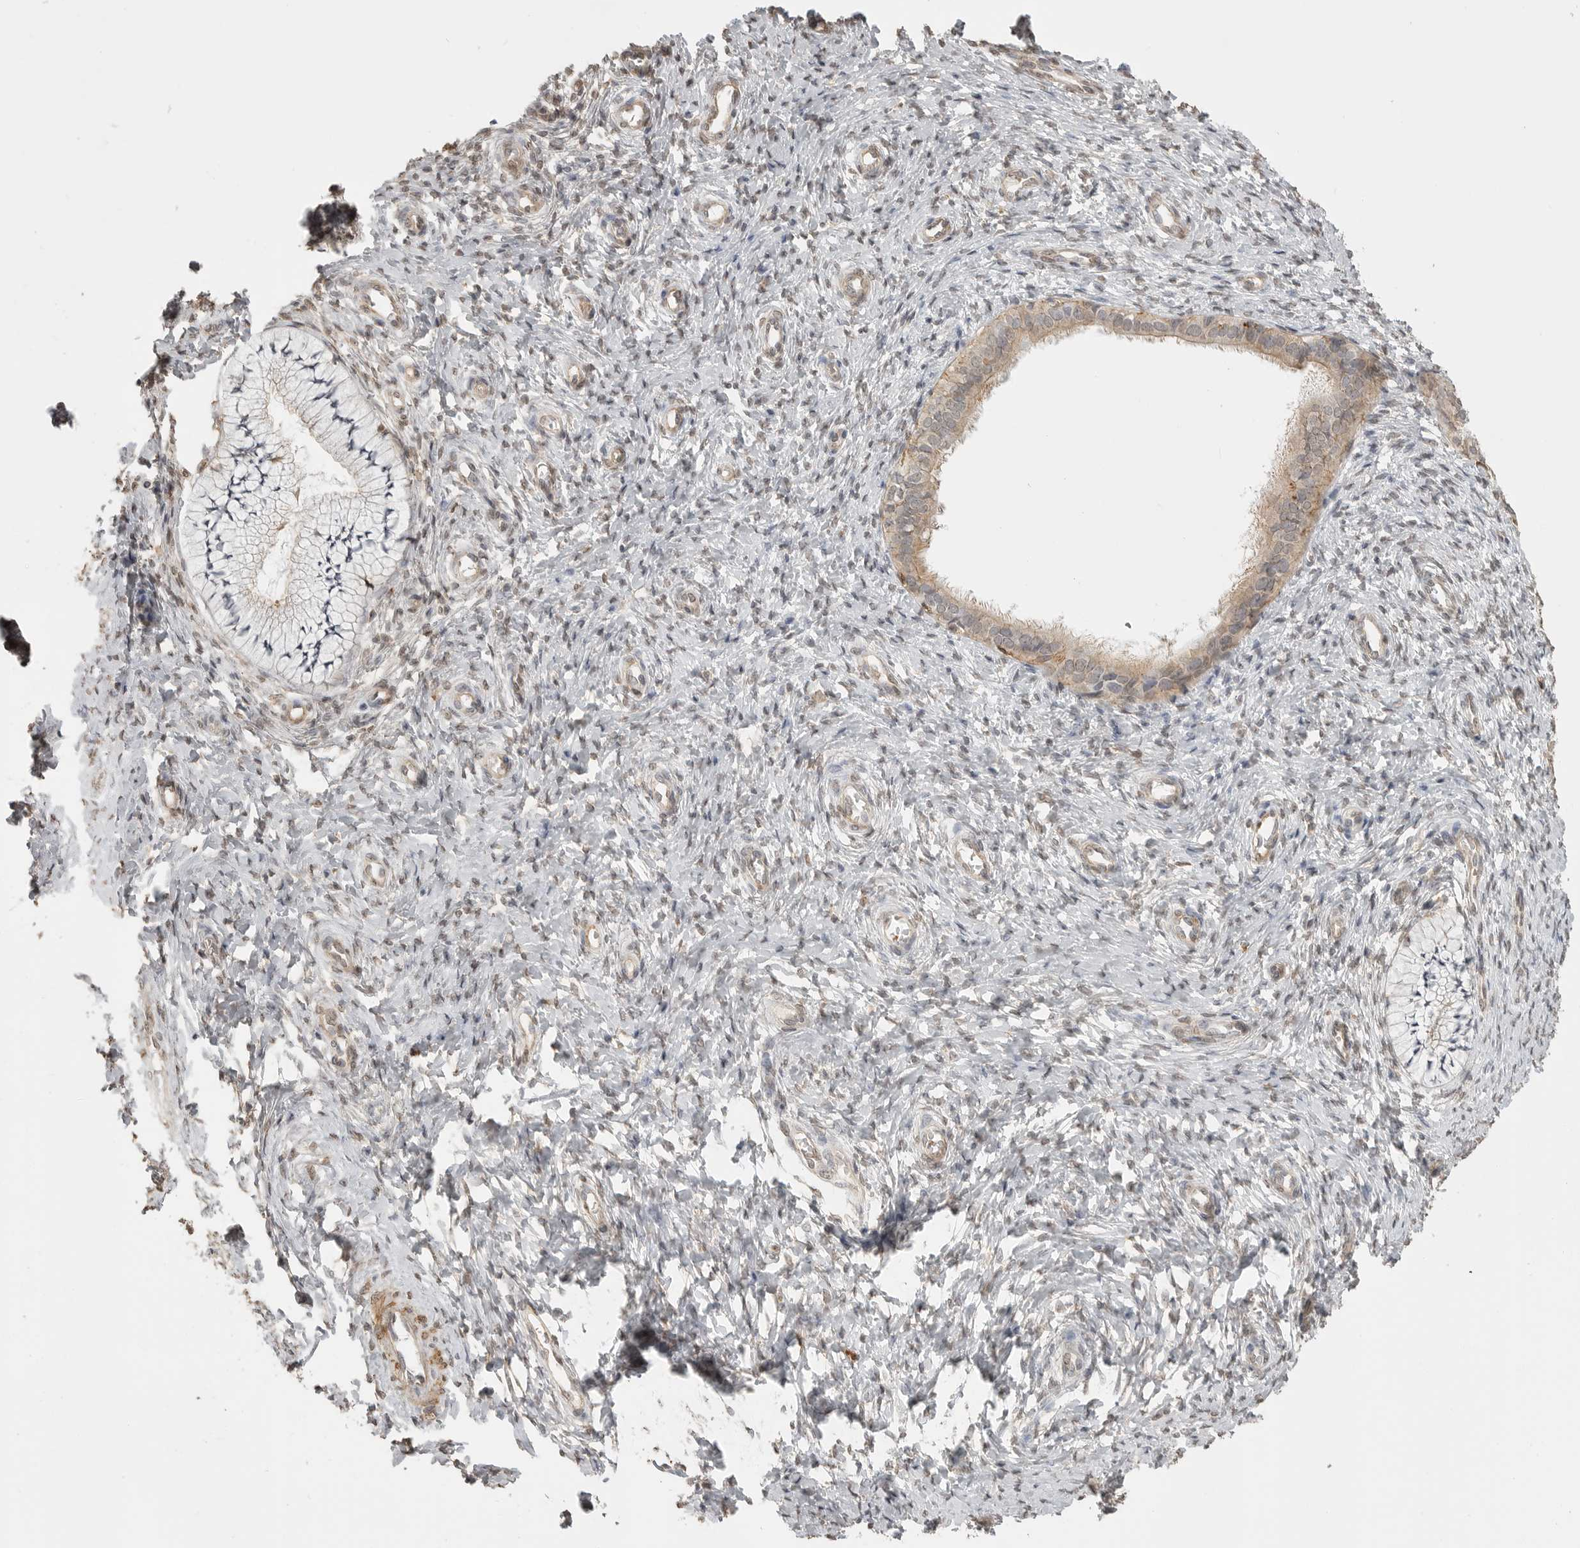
{"staining": {"intensity": "weak", "quantity": "25%-75%", "location": "cytoplasmic/membranous"}, "tissue": "cervix", "cell_type": "Glandular cells", "image_type": "normal", "snomed": [{"axis": "morphology", "description": "Normal tissue, NOS"}, {"axis": "topography", "description": "Cervix"}], "caption": "Immunohistochemistry (IHC) staining of unremarkable cervix, which shows low levels of weak cytoplasmic/membranous staining in about 25%-75% of glandular cells indicating weak cytoplasmic/membranous protein positivity. The staining was performed using DAB (3,3'-diaminobenzidine) (brown) for protein detection and nuclei were counterstained in hematoxylin (blue).", "gene": "GPC2", "patient": {"sex": "female", "age": 36}}